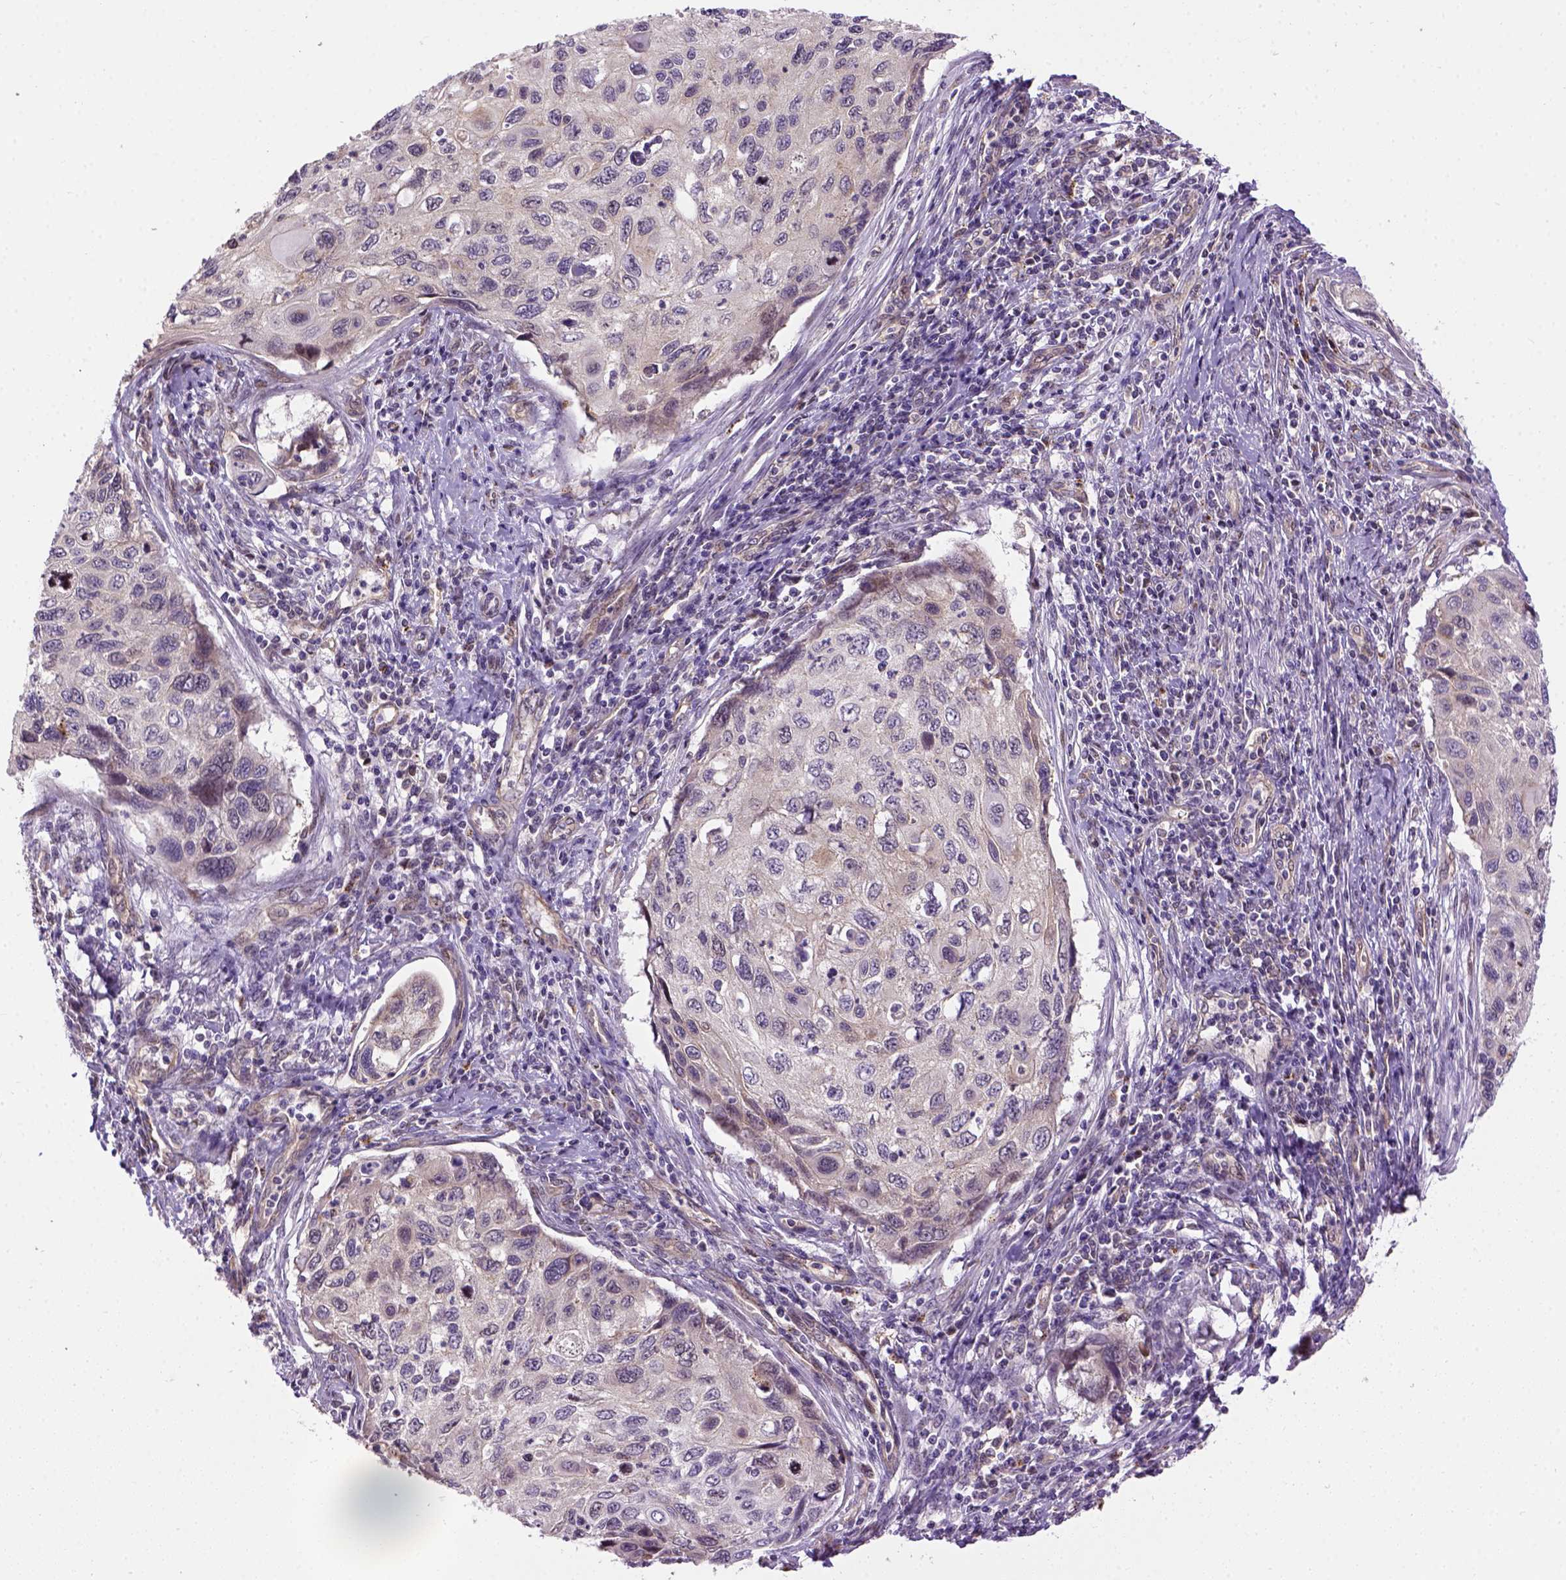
{"staining": {"intensity": "weak", "quantity": "<25%", "location": "cytoplasmic/membranous"}, "tissue": "cervical cancer", "cell_type": "Tumor cells", "image_type": "cancer", "snomed": [{"axis": "morphology", "description": "Squamous cell carcinoma, NOS"}, {"axis": "topography", "description": "Cervix"}], "caption": "DAB (3,3'-diaminobenzidine) immunohistochemical staining of cervical squamous cell carcinoma exhibits no significant positivity in tumor cells.", "gene": "KAZN", "patient": {"sex": "female", "age": 70}}